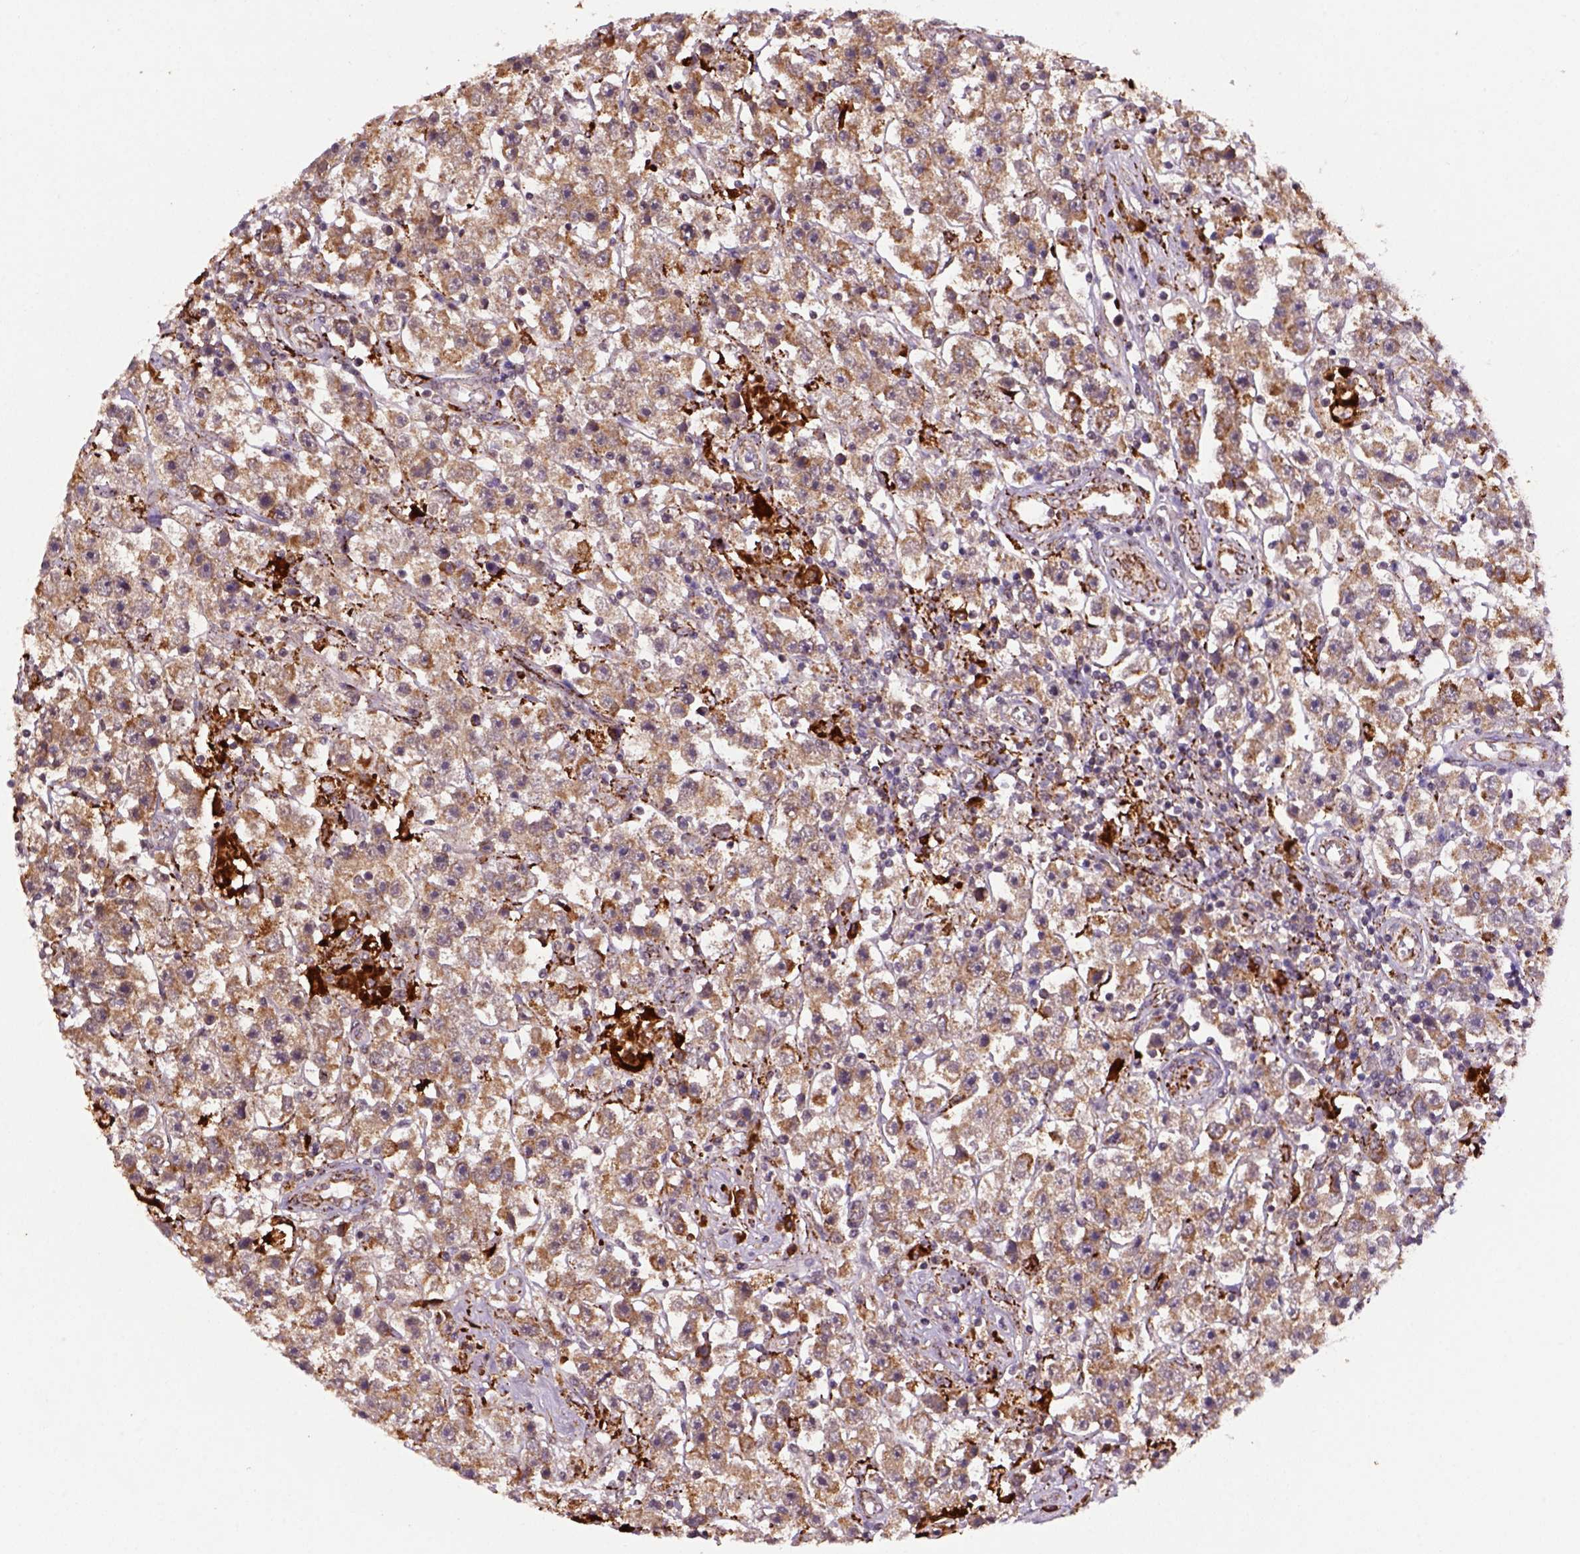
{"staining": {"intensity": "moderate", "quantity": ">75%", "location": "cytoplasmic/membranous"}, "tissue": "testis cancer", "cell_type": "Tumor cells", "image_type": "cancer", "snomed": [{"axis": "morphology", "description": "Seminoma, NOS"}, {"axis": "topography", "description": "Testis"}], "caption": "Immunohistochemistry (IHC) staining of testis seminoma, which displays medium levels of moderate cytoplasmic/membranous positivity in approximately >75% of tumor cells indicating moderate cytoplasmic/membranous protein staining. The staining was performed using DAB (brown) for protein detection and nuclei were counterstained in hematoxylin (blue).", "gene": "FZD7", "patient": {"sex": "male", "age": 45}}